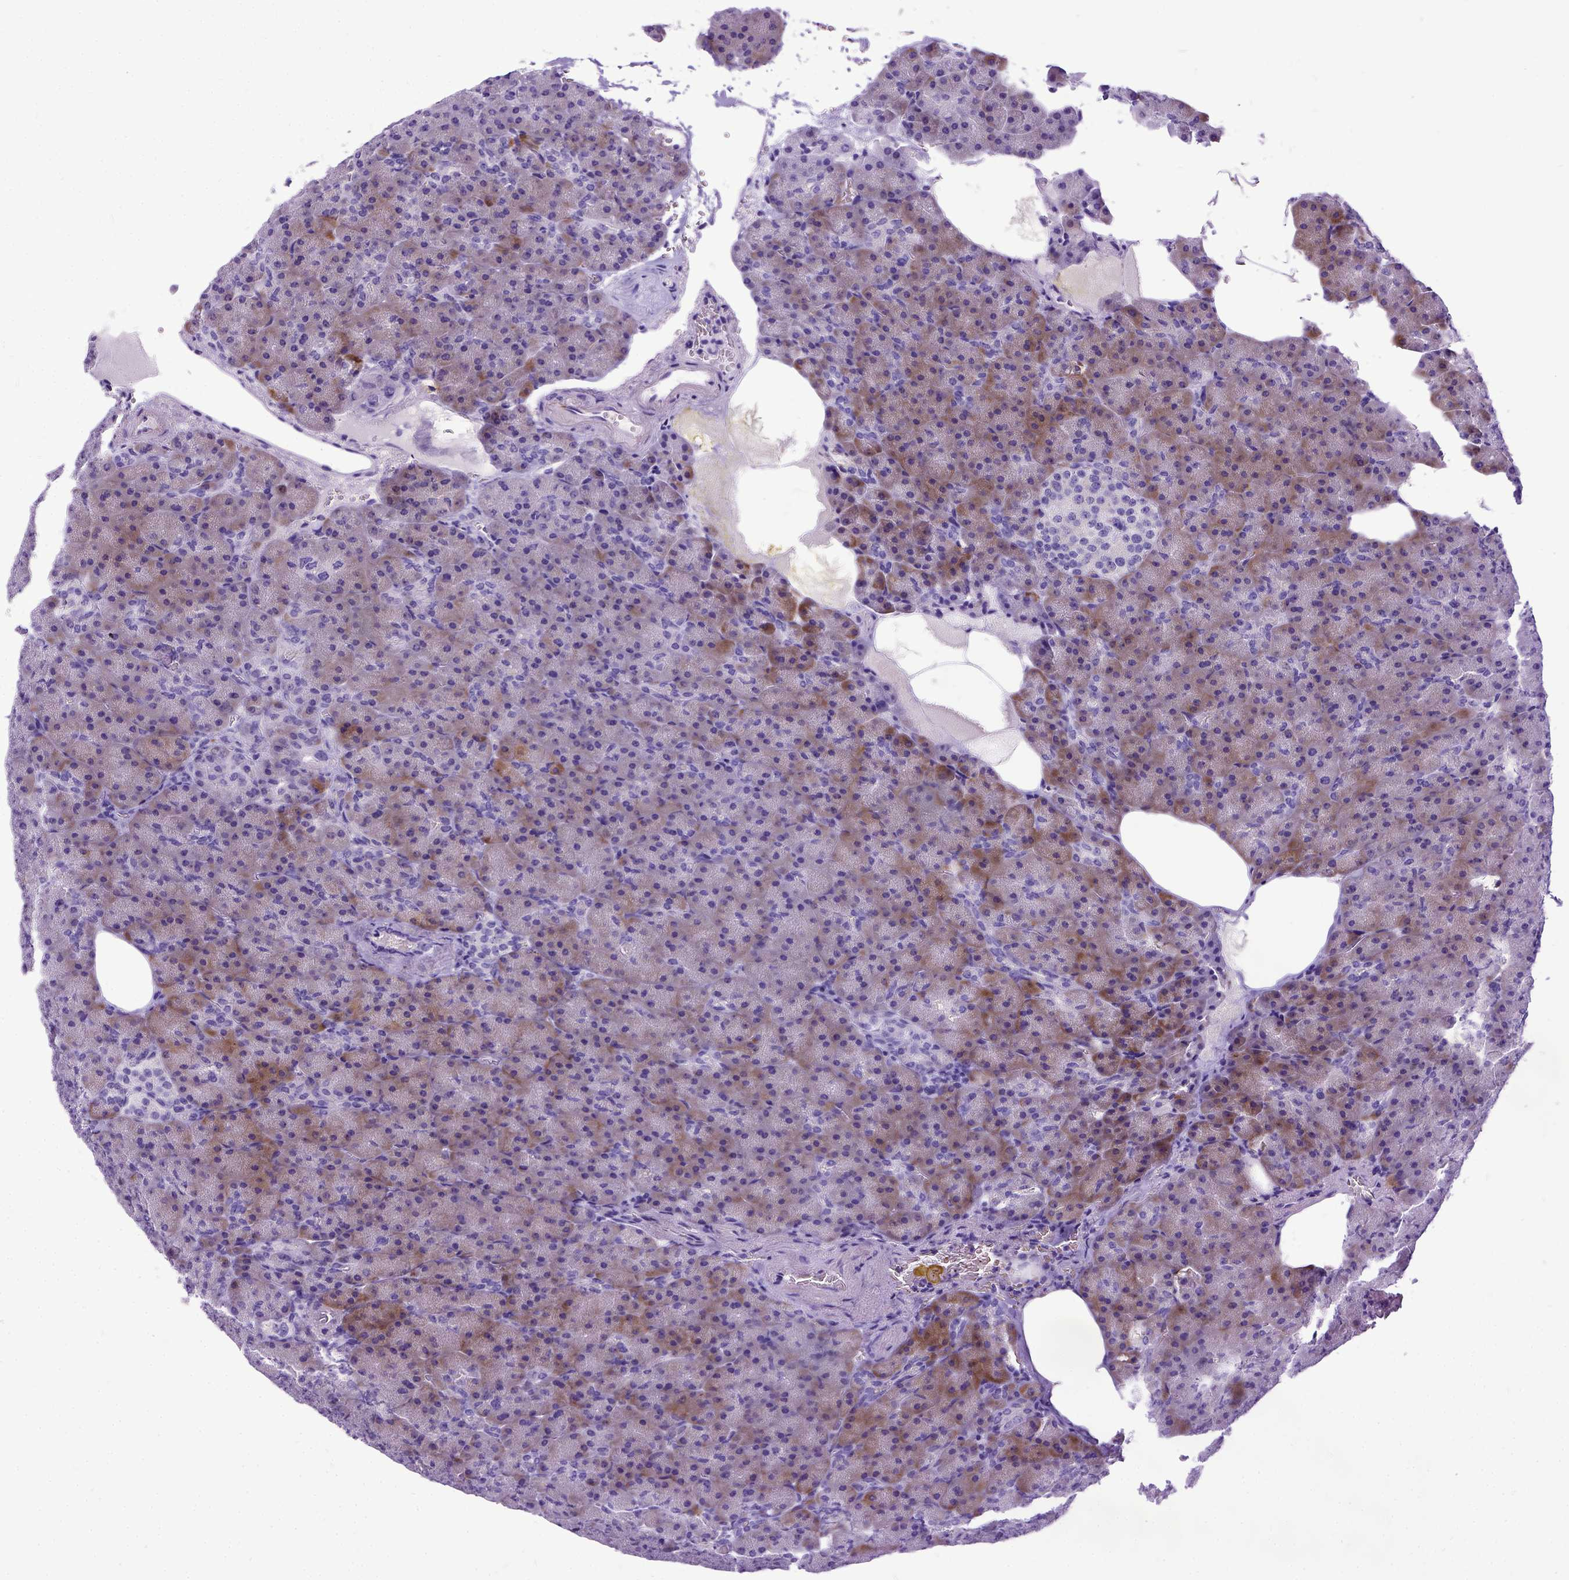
{"staining": {"intensity": "moderate", "quantity": "25%-75%", "location": "cytoplasmic/membranous"}, "tissue": "pancreas", "cell_type": "Exocrine glandular cells", "image_type": "normal", "snomed": [{"axis": "morphology", "description": "Normal tissue, NOS"}, {"axis": "topography", "description": "Pancreas"}], "caption": "Exocrine glandular cells demonstrate medium levels of moderate cytoplasmic/membranous staining in approximately 25%-75% of cells in normal pancreas.", "gene": "IGF2", "patient": {"sex": "female", "age": 74}}